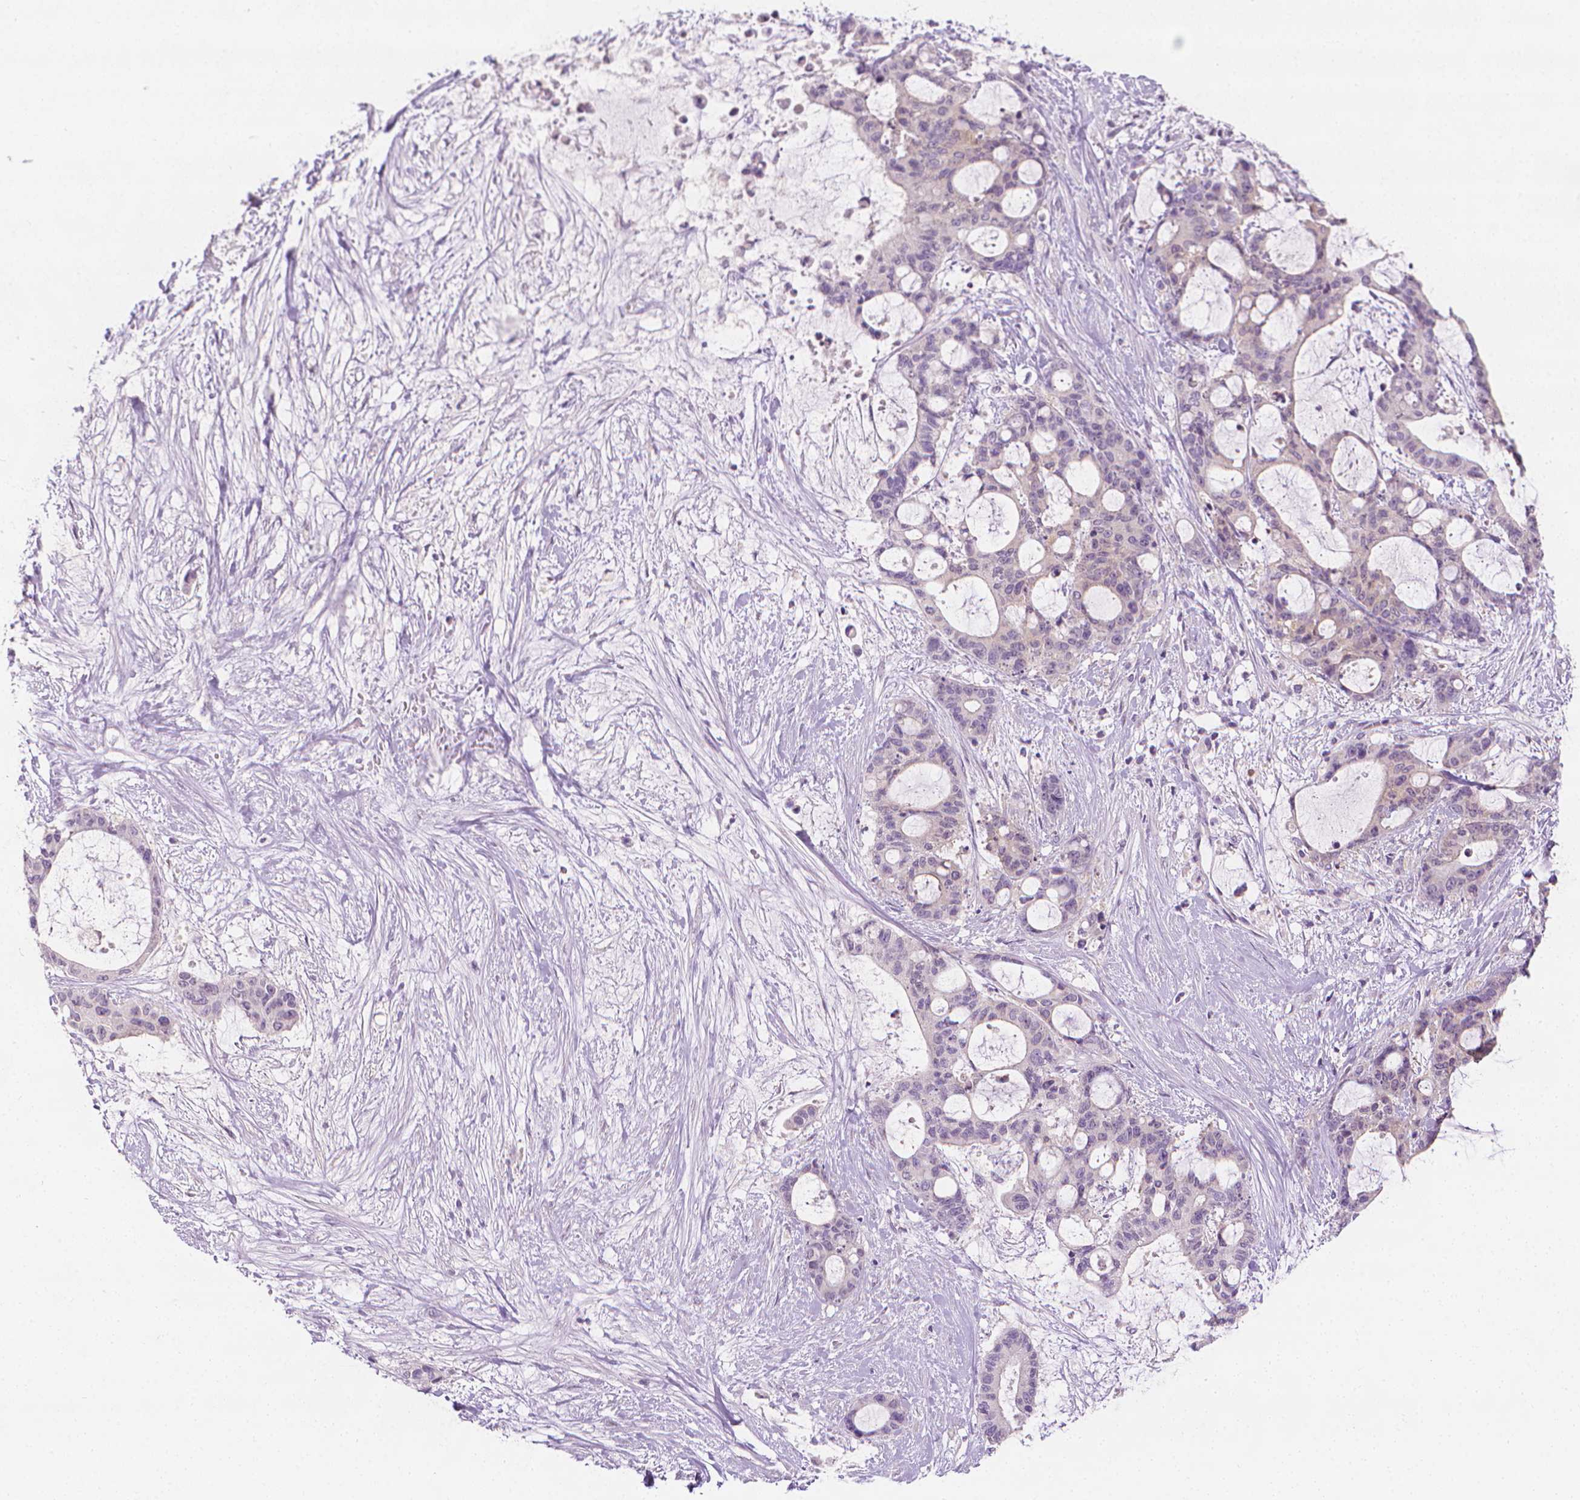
{"staining": {"intensity": "negative", "quantity": "none", "location": "none"}, "tissue": "liver cancer", "cell_type": "Tumor cells", "image_type": "cancer", "snomed": [{"axis": "morphology", "description": "Normal tissue, NOS"}, {"axis": "morphology", "description": "Cholangiocarcinoma"}, {"axis": "topography", "description": "Liver"}, {"axis": "topography", "description": "Peripheral nerve tissue"}], "caption": "Tumor cells are negative for protein expression in human liver cholangiocarcinoma.", "gene": "FASN", "patient": {"sex": "female", "age": 73}}